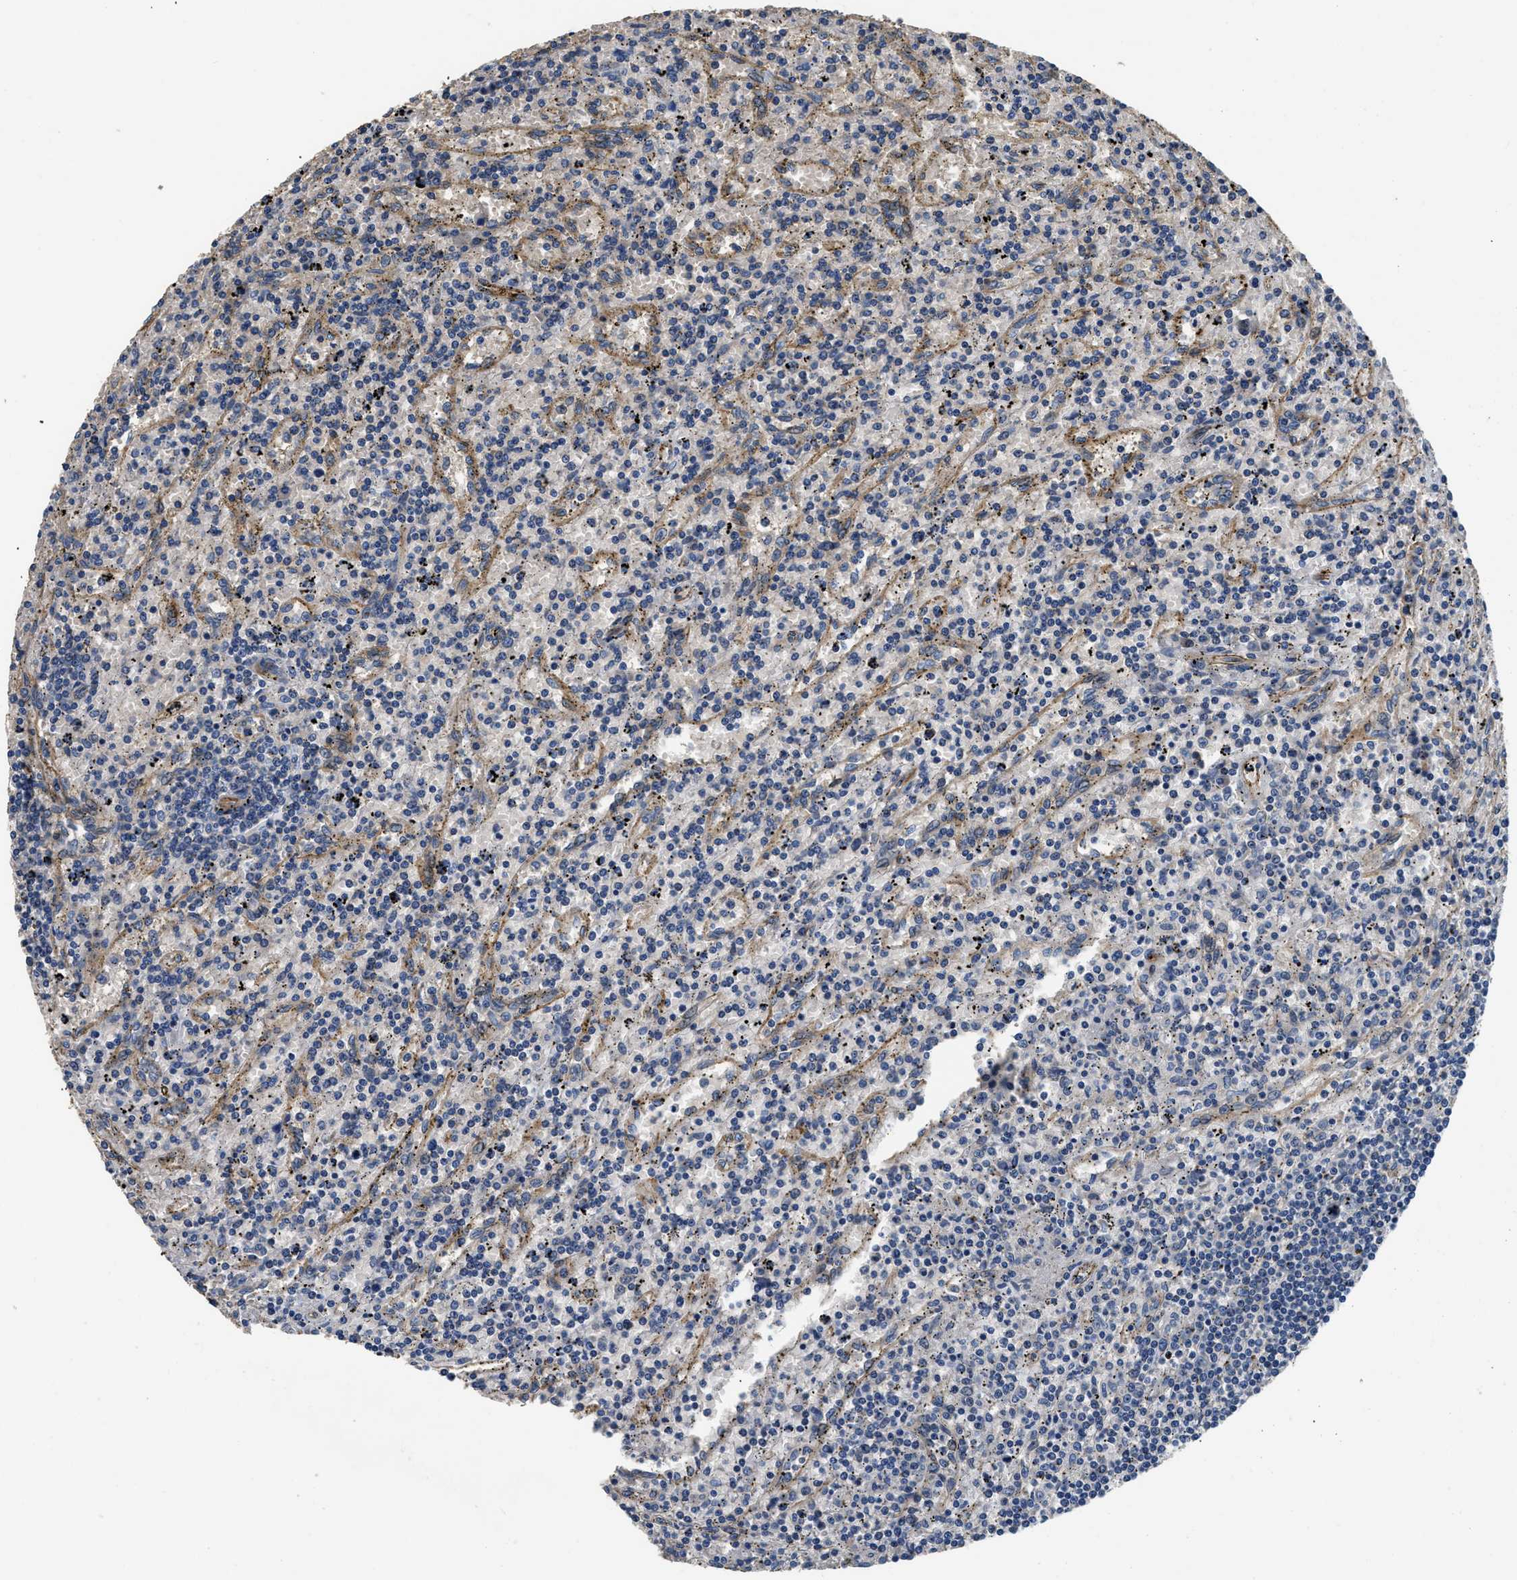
{"staining": {"intensity": "negative", "quantity": "none", "location": "none"}, "tissue": "lymphoma", "cell_type": "Tumor cells", "image_type": "cancer", "snomed": [{"axis": "morphology", "description": "Malignant lymphoma, non-Hodgkin's type, Low grade"}, {"axis": "topography", "description": "Spleen"}], "caption": "Tumor cells are negative for protein expression in human low-grade malignant lymphoma, non-Hodgkin's type.", "gene": "CSDE1", "patient": {"sex": "male", "age": 76}}